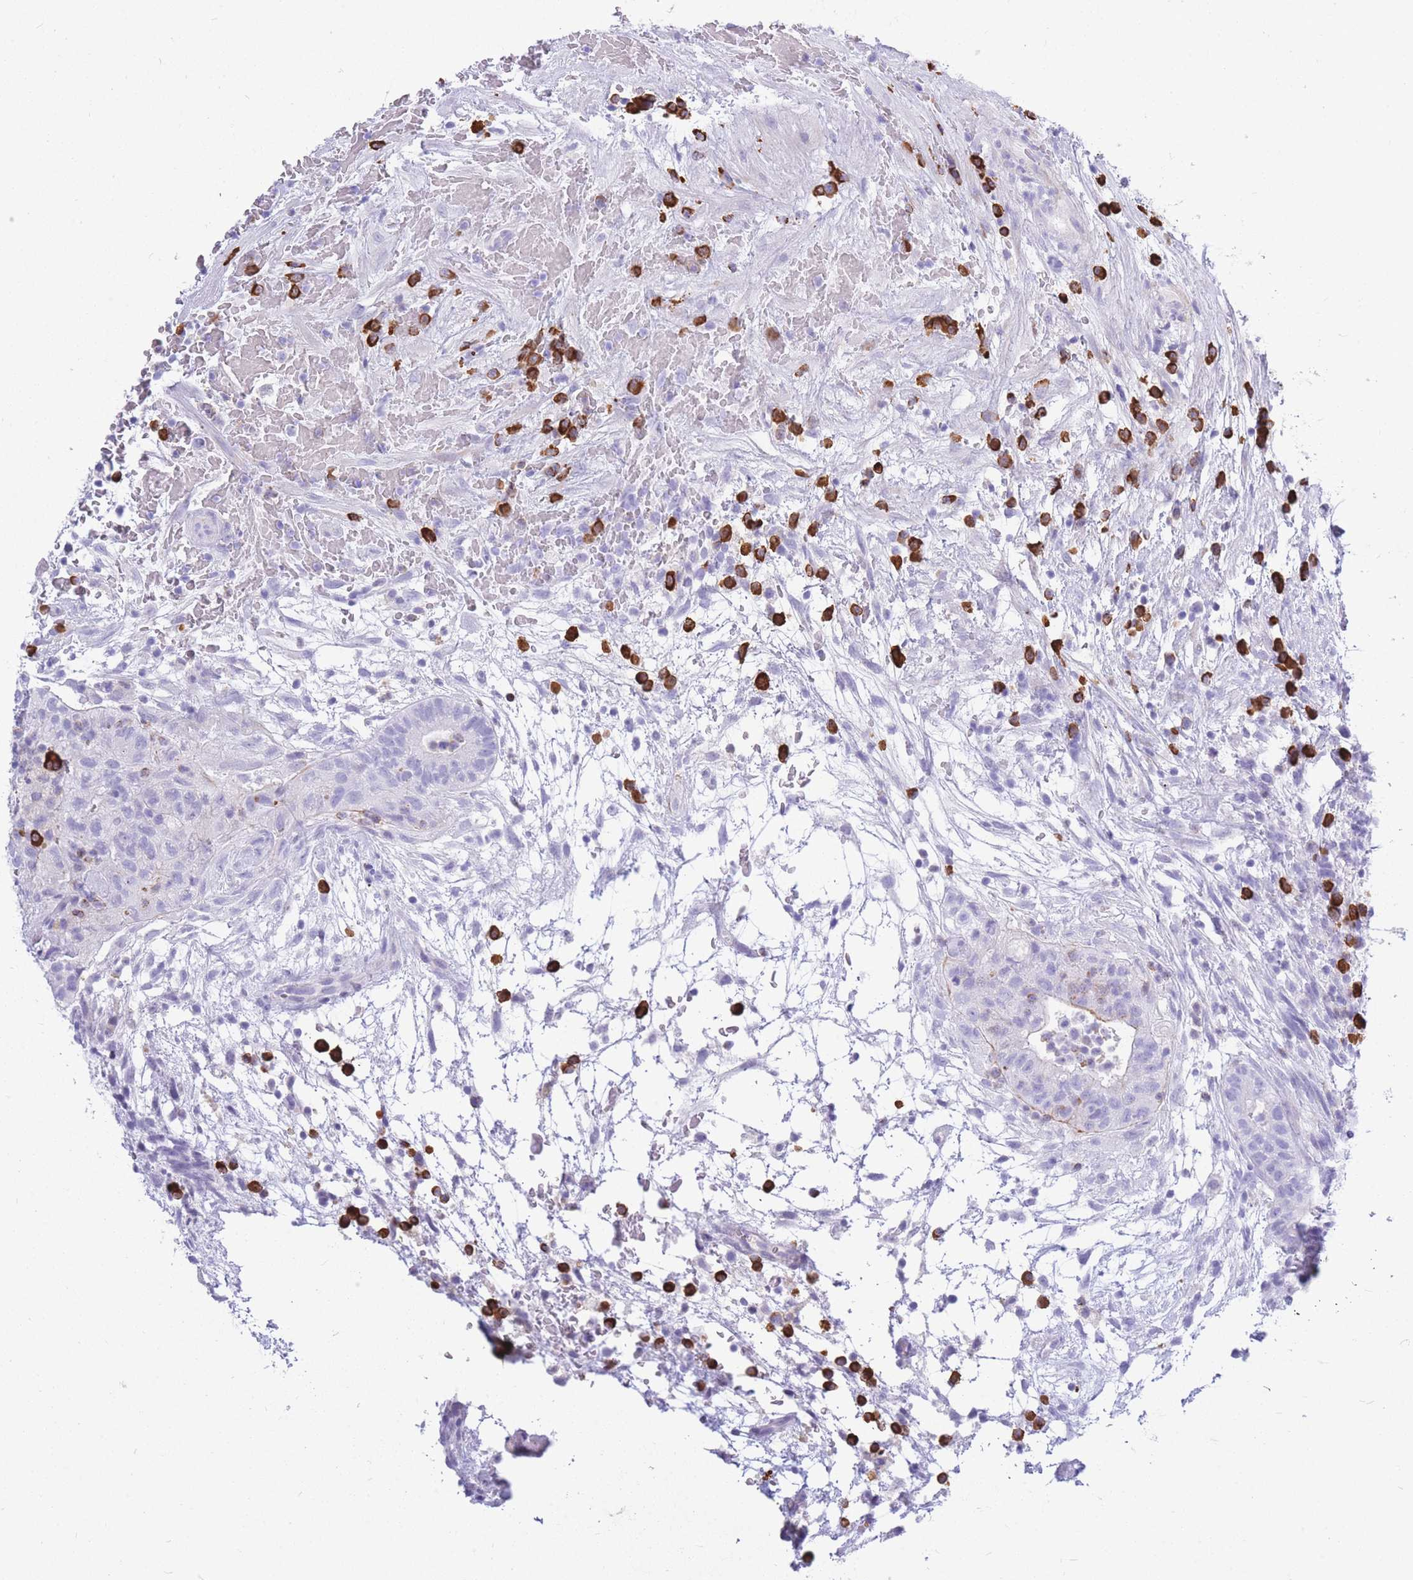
{"staining": {"intensity": "negative", "quantity": "none", "location": "none"}, "tissue": "testis cancer", "cell_type": "Tumor cells", "image_type": "cancer", "snomed": [{"axis": "morphology", "description": "Normal tissue, NOS"}, {"axis": "morphology", "description": "Carcinoma, Embryonal, NOS"}, {"axis": "topography", "description": "Testis"}], "caption": "This is an immunohistochemistry (IHC) micrograph of human testis cancer (embryonal carcinoma). There is no staining in tumor cells.", "gene": "ZFP62", "patient": {"sex": "male", "age": 32}}